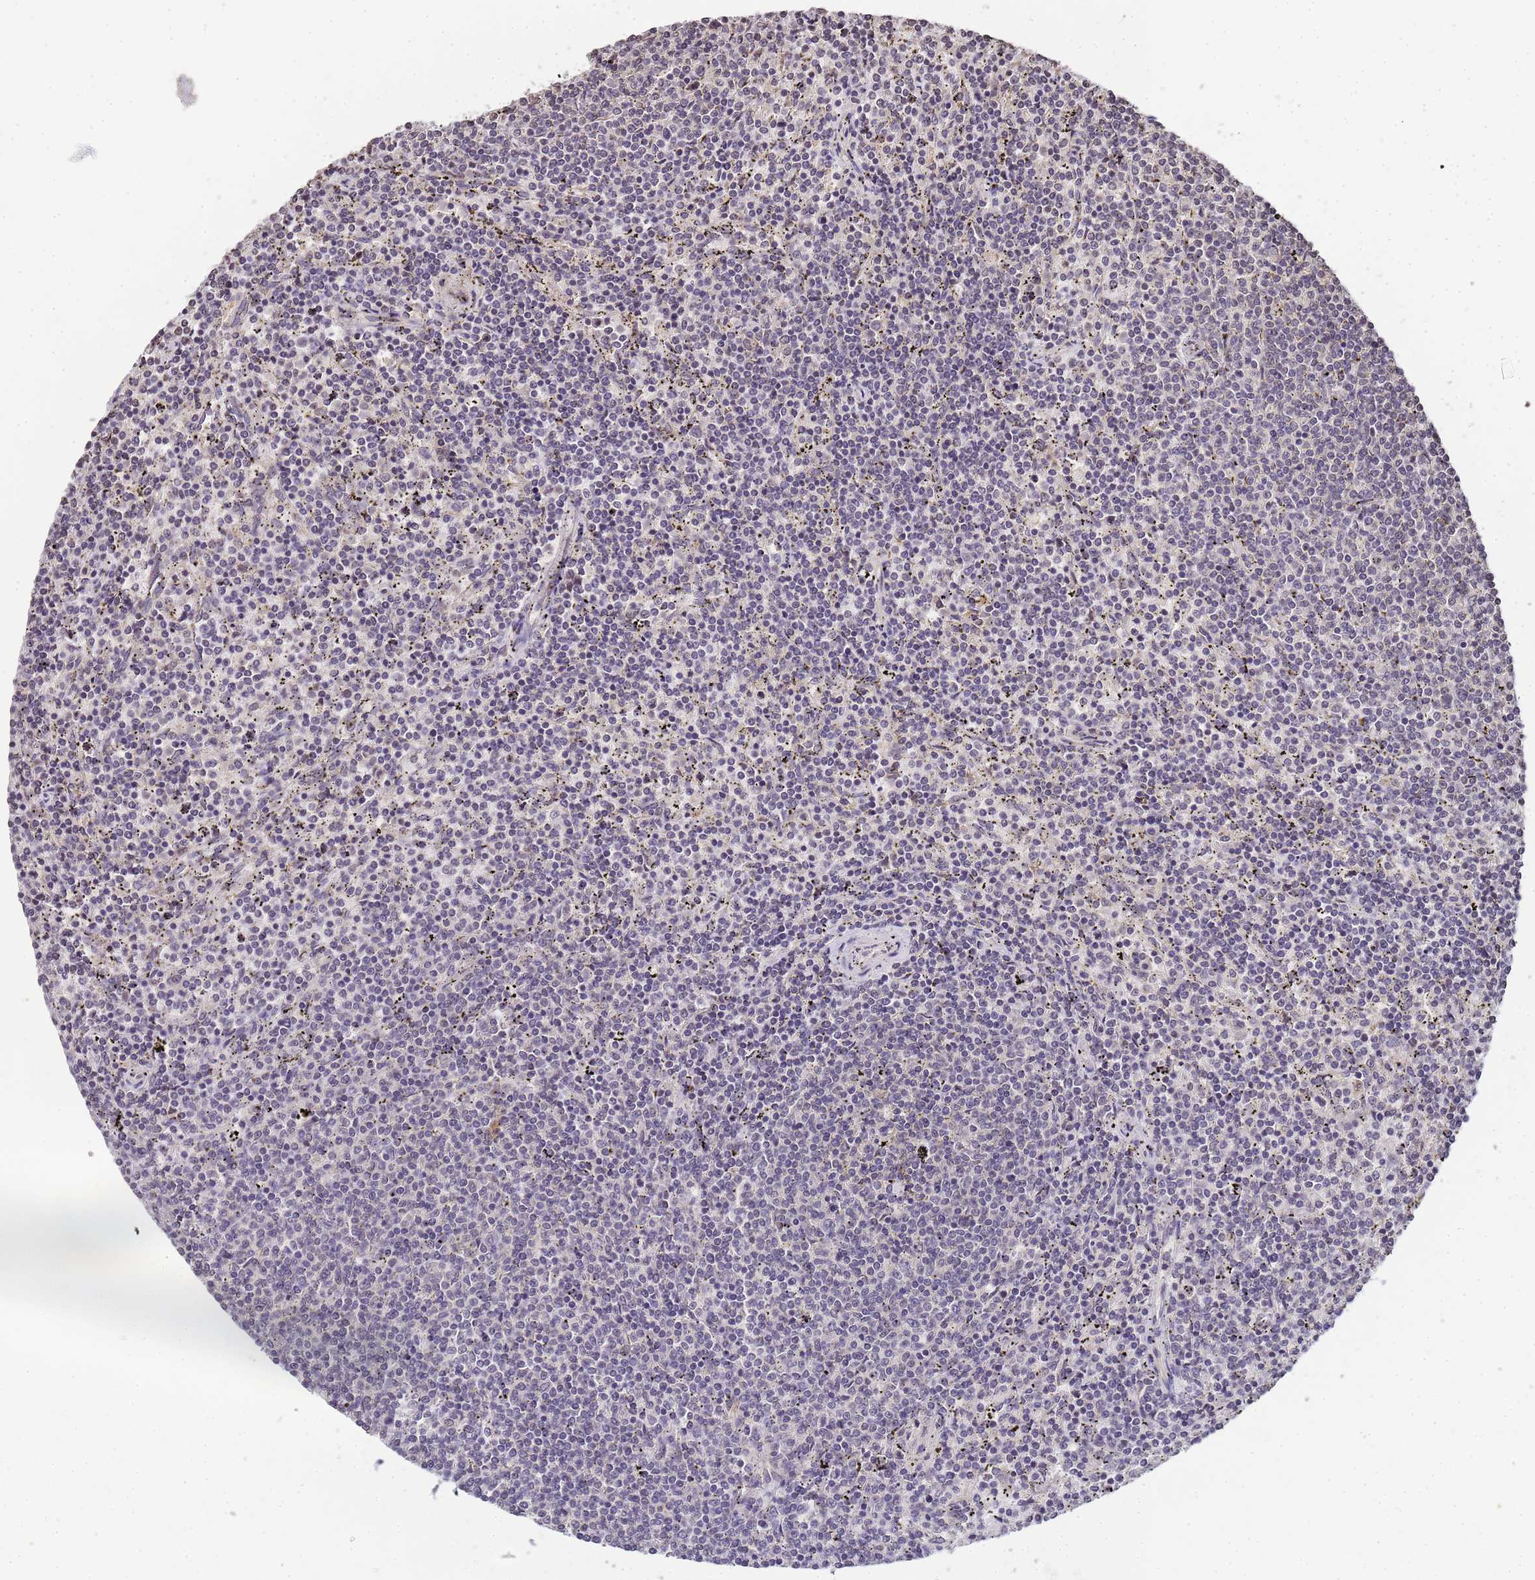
{"staining": {"intensity": "negative", "quantity": "none", "location": "none"}, "tissue": "lymphoma", "cell_type": "Tumor cells", "image_type": "cancer", "snomed": [{"axis": "morphology", "description": "Malignant lymphoma, non-Hodgkin's type, Low grade"}, {"axis": "topography", "description": "Spleen"}], "caption": "This is an immunohistochemistry (IHC) micrograph of lymphoma. There is no expression in tumor cells.", "gene": "MYL7", "patient": {"sex": "female", "age": 50}}